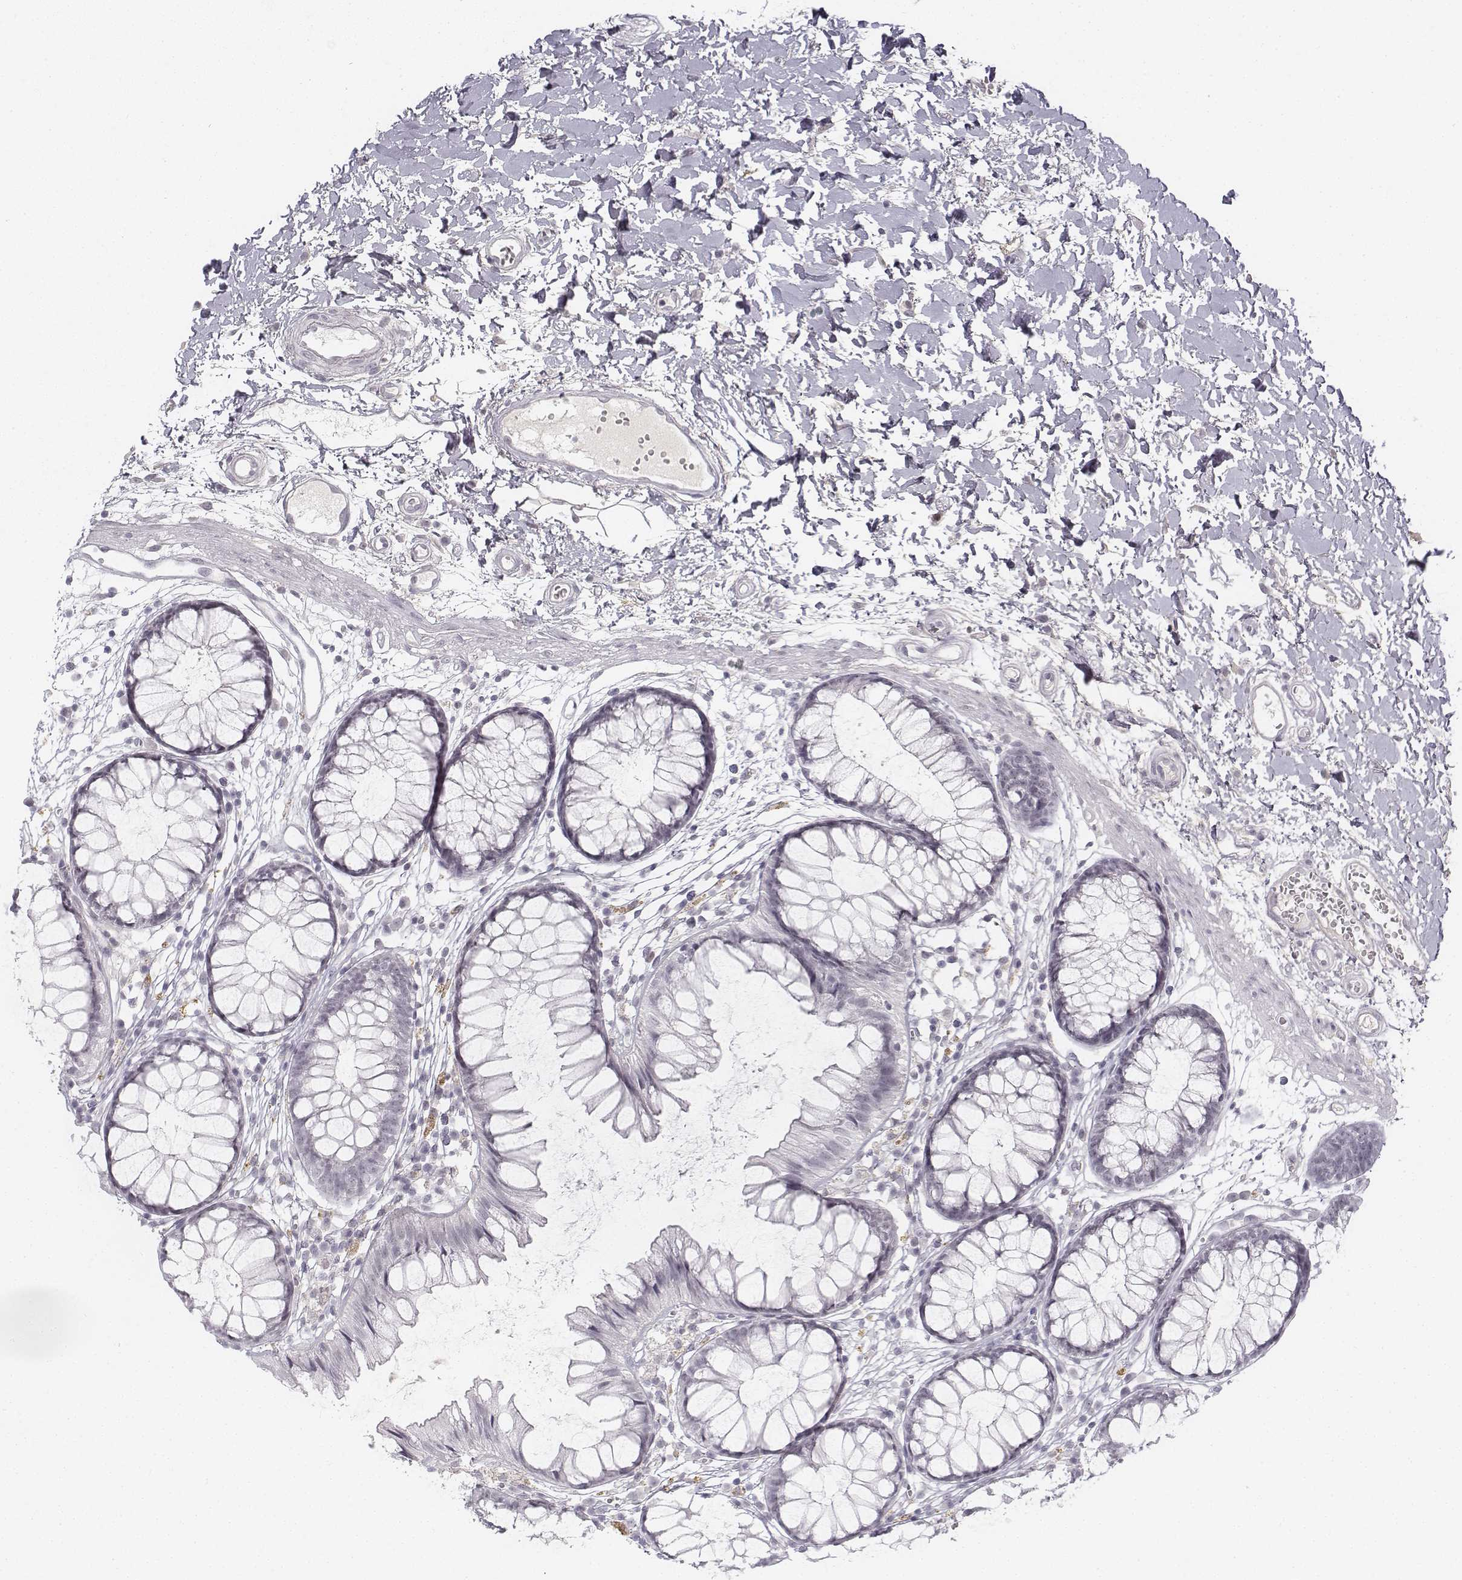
{"staining": {"intensity": "negative", "quantity": "none", "location": "none"}, "tissue": "colon", "cell_type": "Endothelial cells", "image_type": "normal", "snomed": [{"axis": "morphology", "description": "Normal tissue, NOS"}, {"axis": "morphology", "description": "Adenocarcinoma, NOS"}, {"axis": "topography", "description": "Colon"}], "caption": "Immunohistochemistry of benign human colon shows no expression in endothelial cells.", "gene": "KRT84", "patient": {"sex": "male", "age": 65}}